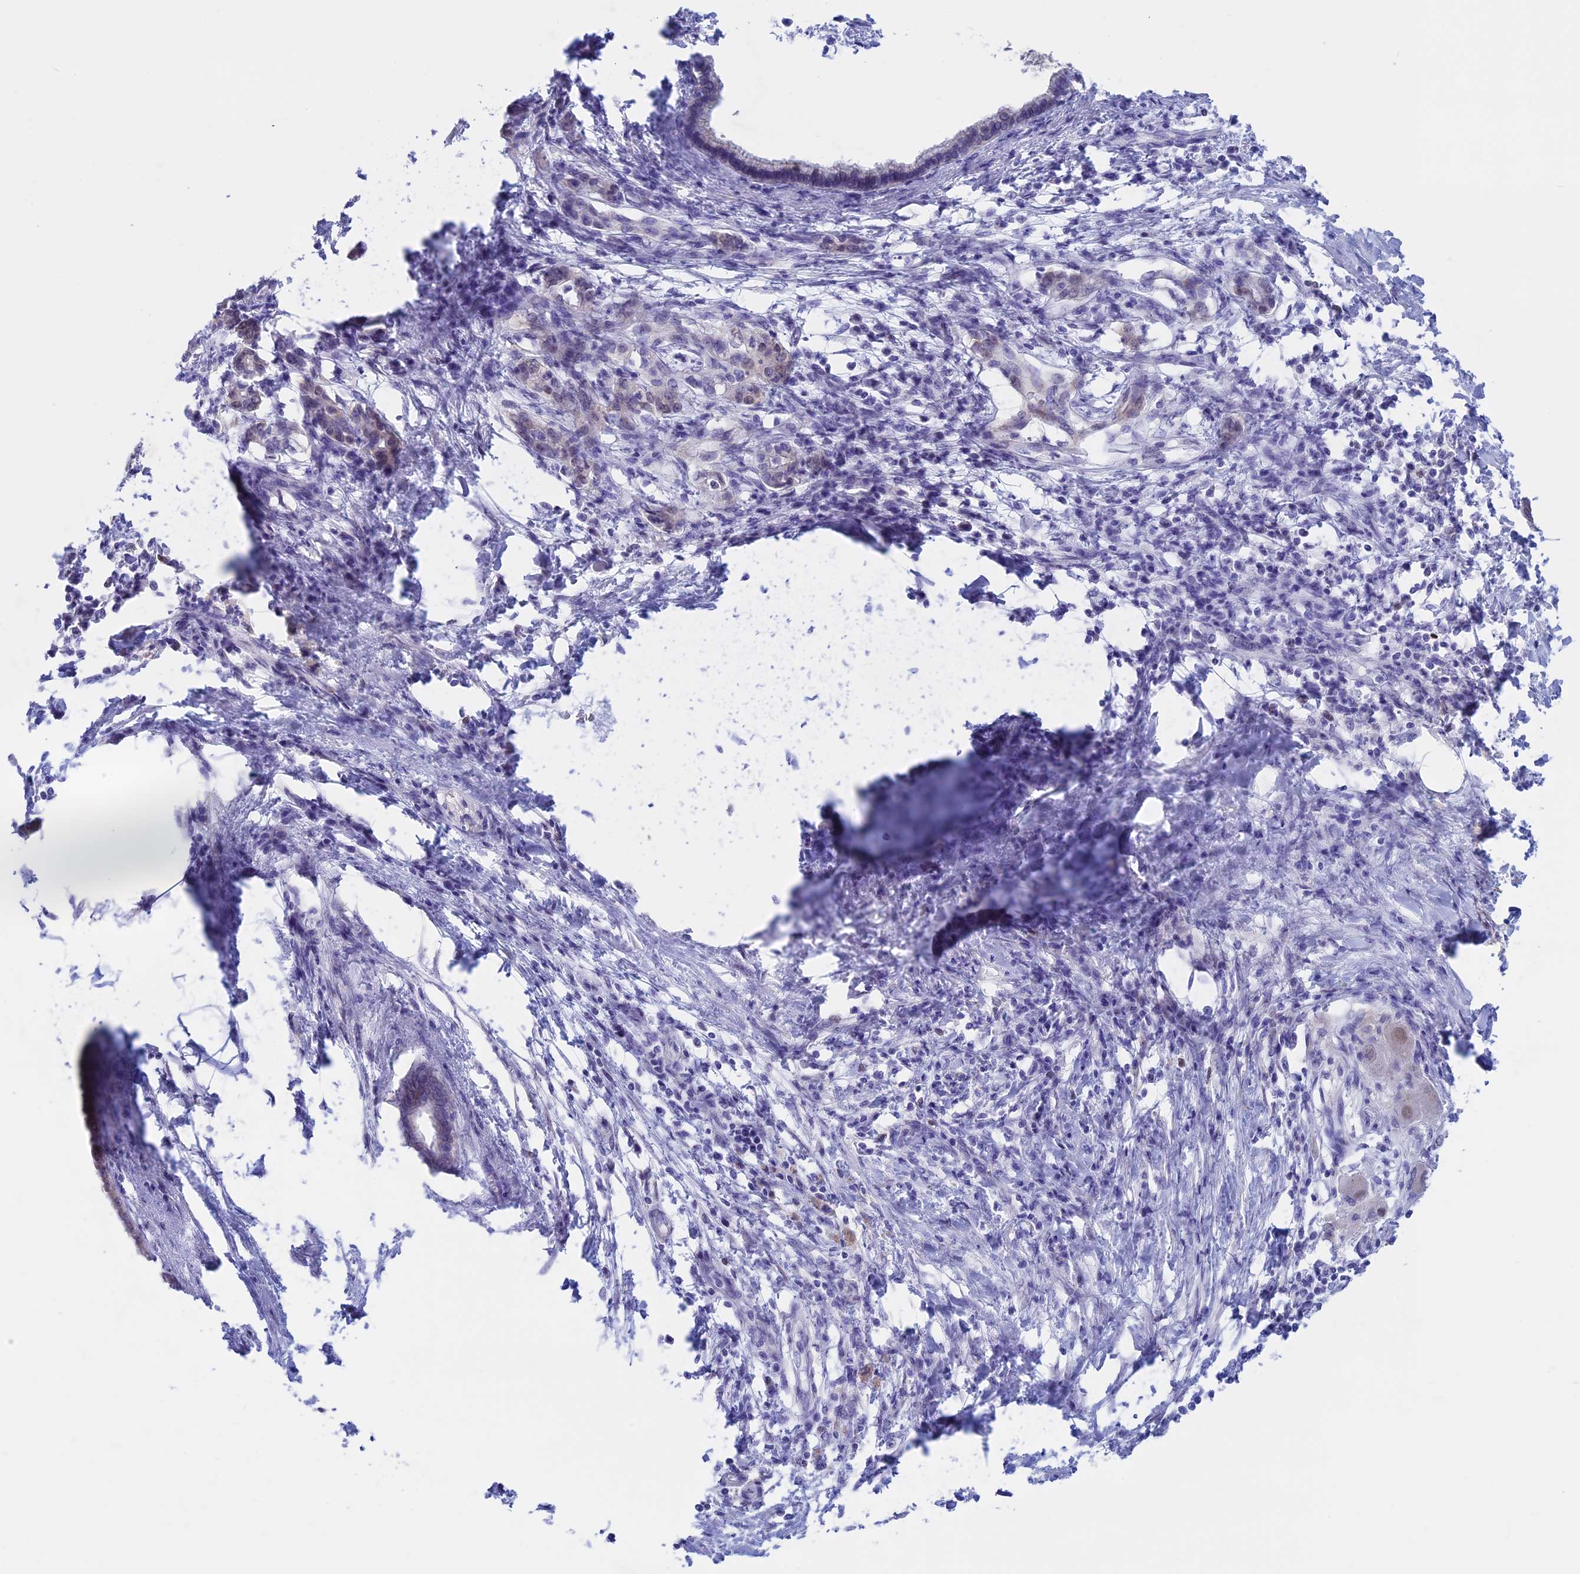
{"staining": {"intensity": "weak", "quantity": "<25%", "location": "nuclear"}, "tissue": "pancreatic cancer", "cell_type": "Tumor cells", "image_type": "cancer", "snomed": [{"axis": "morphology", "description": "Adenocarcinoma, NOS"}, {"axis": "topography", "description": "Pancreas"}], "caption": "There is no significant positivity in tumor cells of pancreatic adenocarcinoma.", "gene": "LHFPL2", "patient": {"sex": "female", "age": 55}}